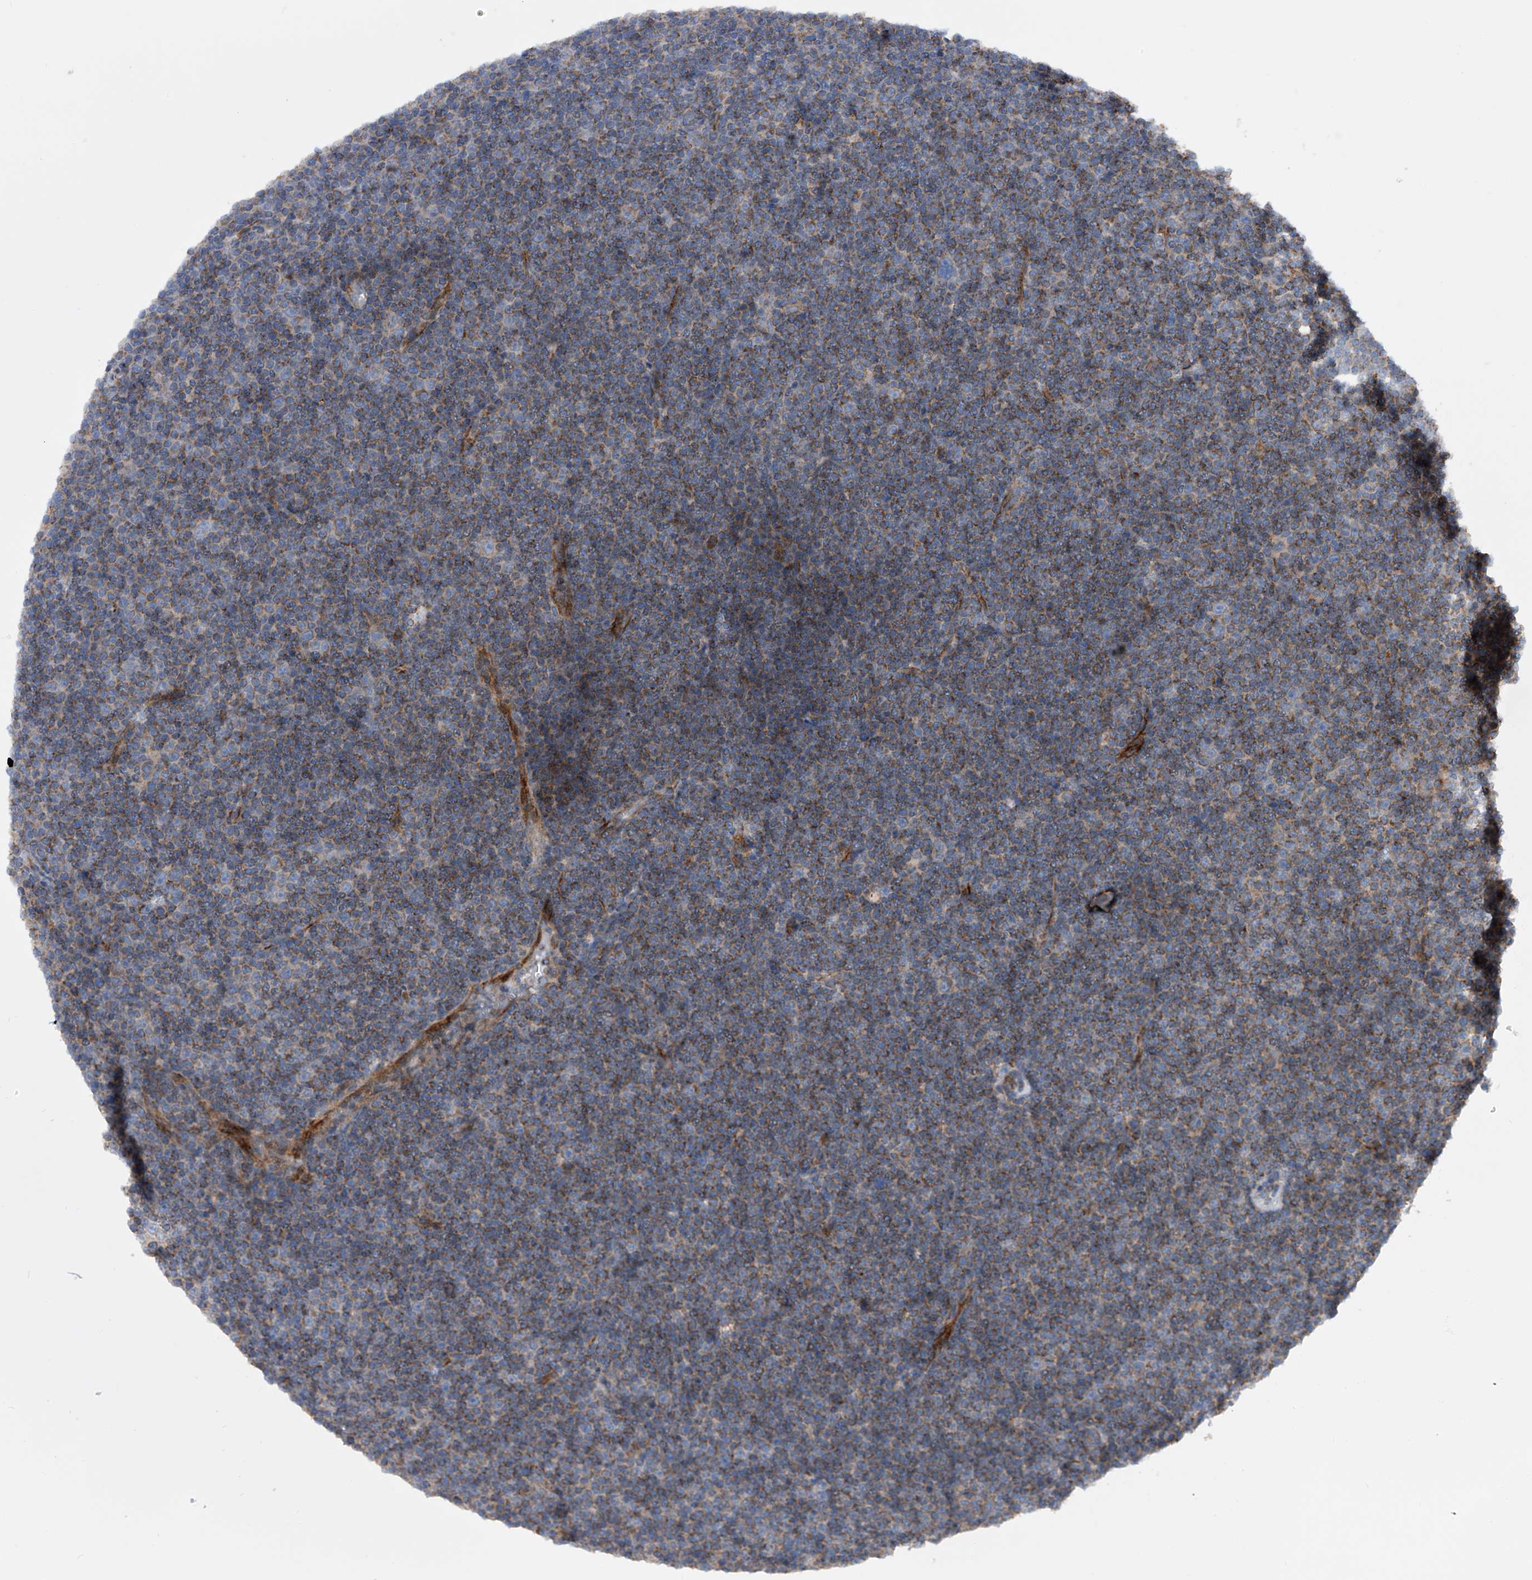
{"staining": {"intensity": "moderate", "quantity": "25%-75%", "location": "cytoplasmic/membranous"}, "tissue": "lymphoma", "cell_type": "Tumor cells", "image_type": "cancer", "snomed": [{"axis": "morphology", "description": "Malignant lymphoma, non-Hodgkin's type, Low grade"}, {"axis": "topography", "description": "Lymph node"}], "caption": "Low-grade malignant lymphoma, non-Hodgkin's type tissue exhibits moderate cytoplasmic/membranous positivity in about 25%-75% of tumor cells", "gene": "MLYCD", "patient": {"sex": "female", "age": 67}}